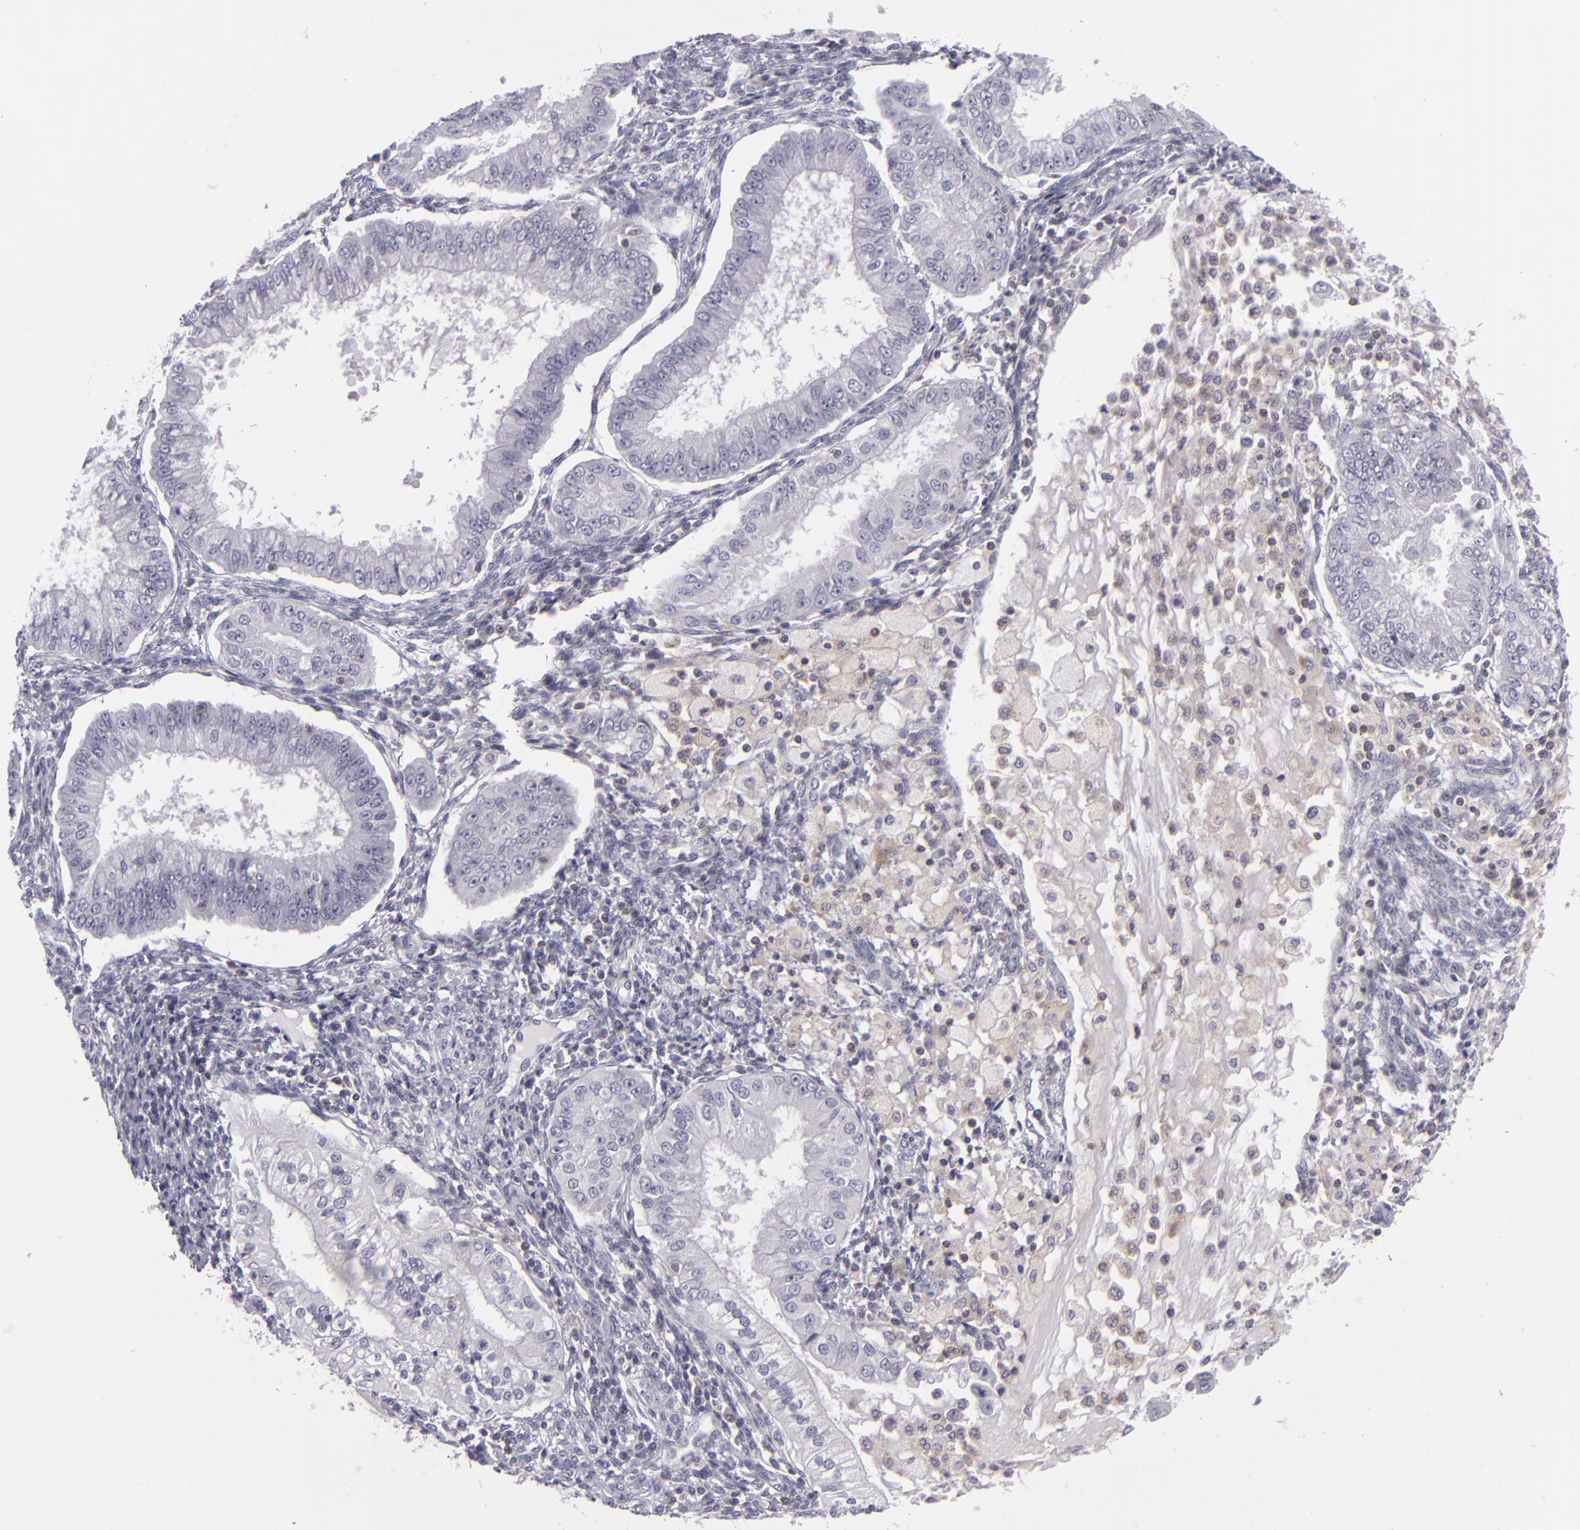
{"staining": {"intensity": "negative", "quantity": "none", "location": "none"}, "tissue": "endometrial cancer", "cell_type": "Tumor cells", "image_type": "cancer", "snomed": [{"axis": "morphology", "description": "Adenocarcinoma, NOS"}, {"axis": "topography", "description": "Endometrium"}], "caption": "This is an IHC image of human endometrial cancer (adenocarcinoma). There is no expression in tumor cells.", "gene": "KCNAB2", "patient": {"sex": "female", "age": 76}}